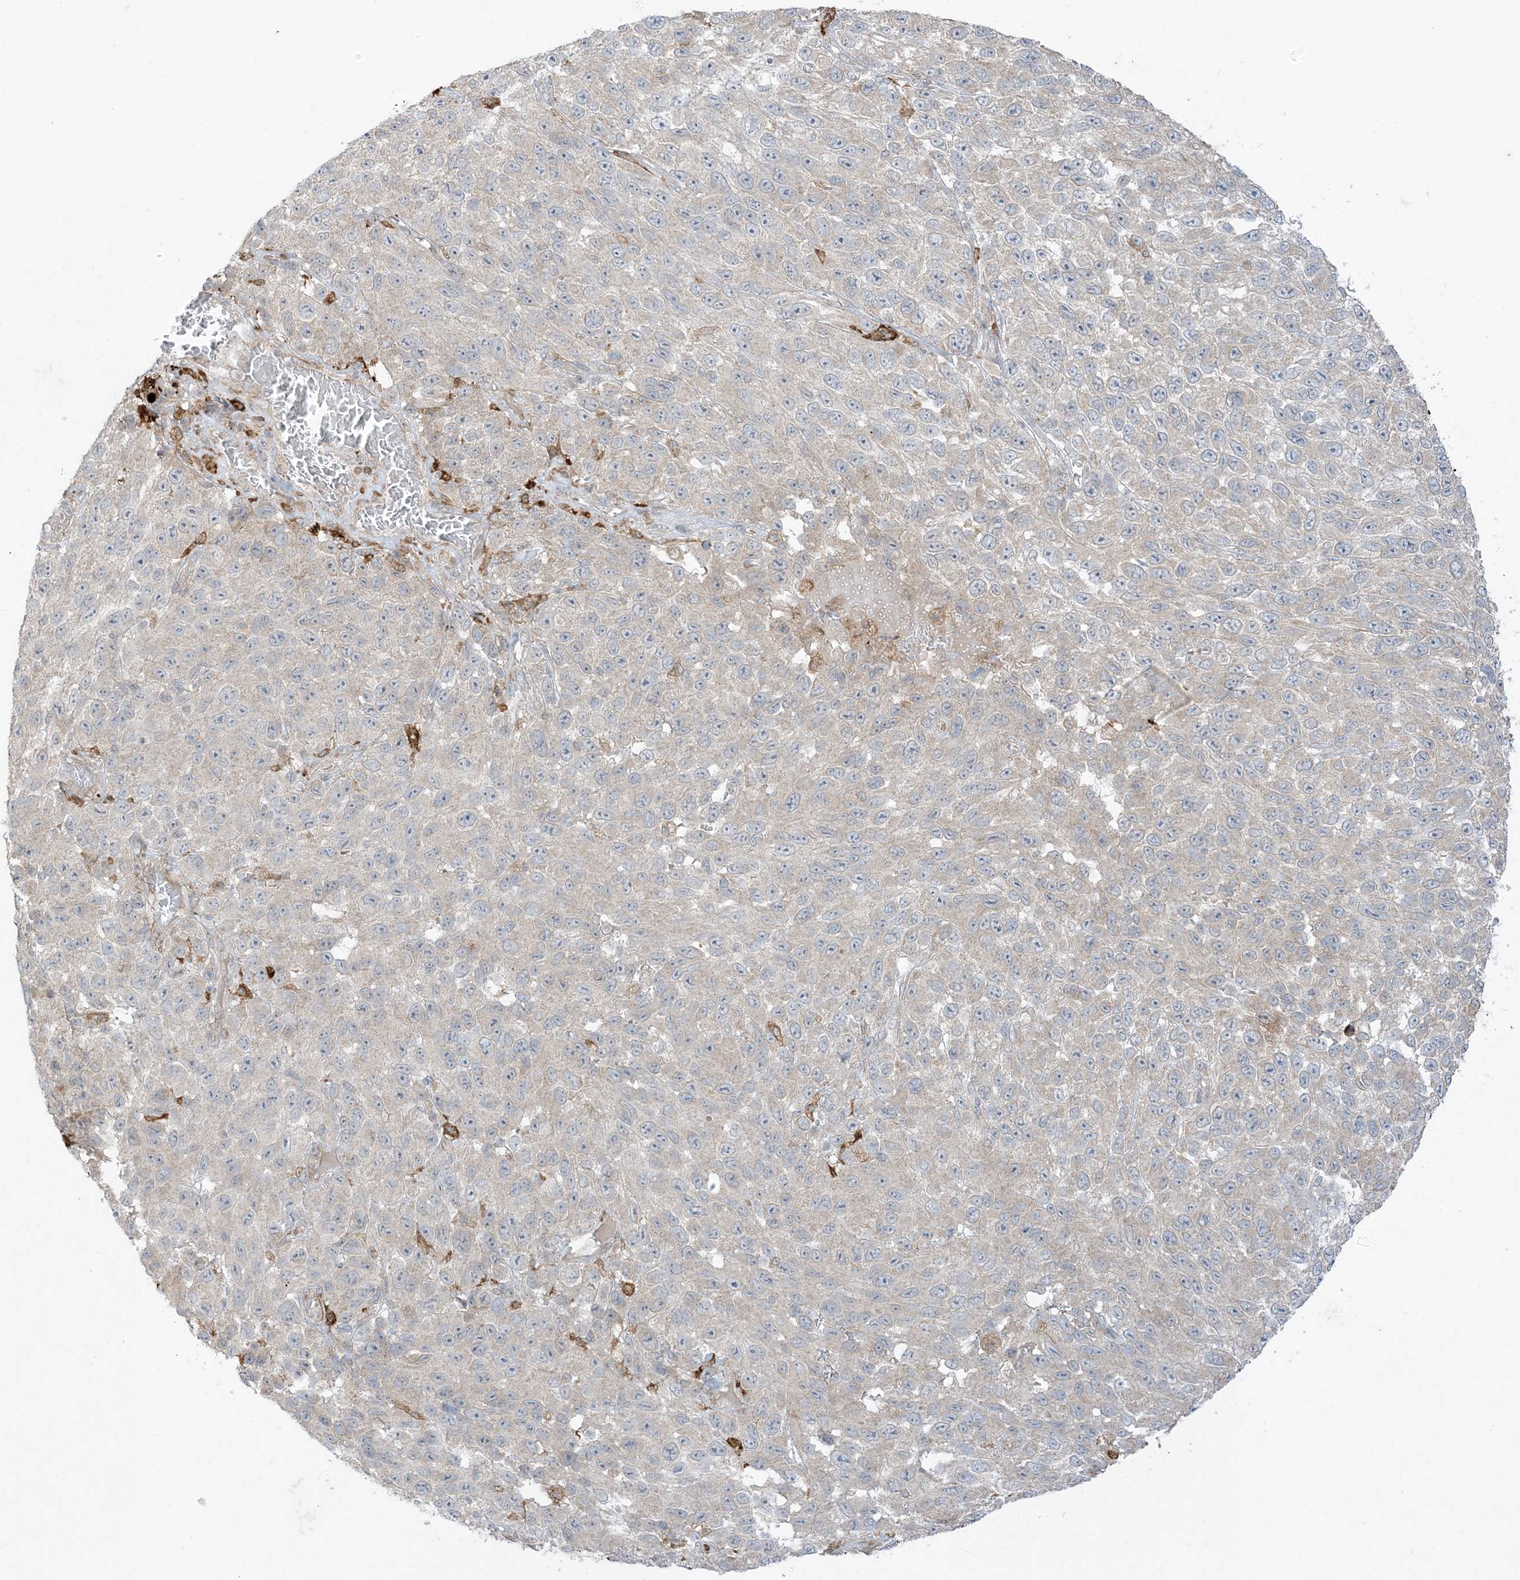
{"staining": {"intensity": "weak", "quantity": "<25%", "location": "cytoplasmic/membranous"}, "tissue": "melanoma", "cell_type": "Tumor cells", "image_type": "cancer", "snomed": [{"axis": "morphology", "description": "Malignant melanoma, NOS"}, {"axis": "topography", "description": "Skin"}], "caption": "Human melanoma stained for a protein using immunohistochemistry (IHC) exhibits no staining in tumor cells.", "gene": "ODC1", "patient": {"sex": "female", "age": 96}}